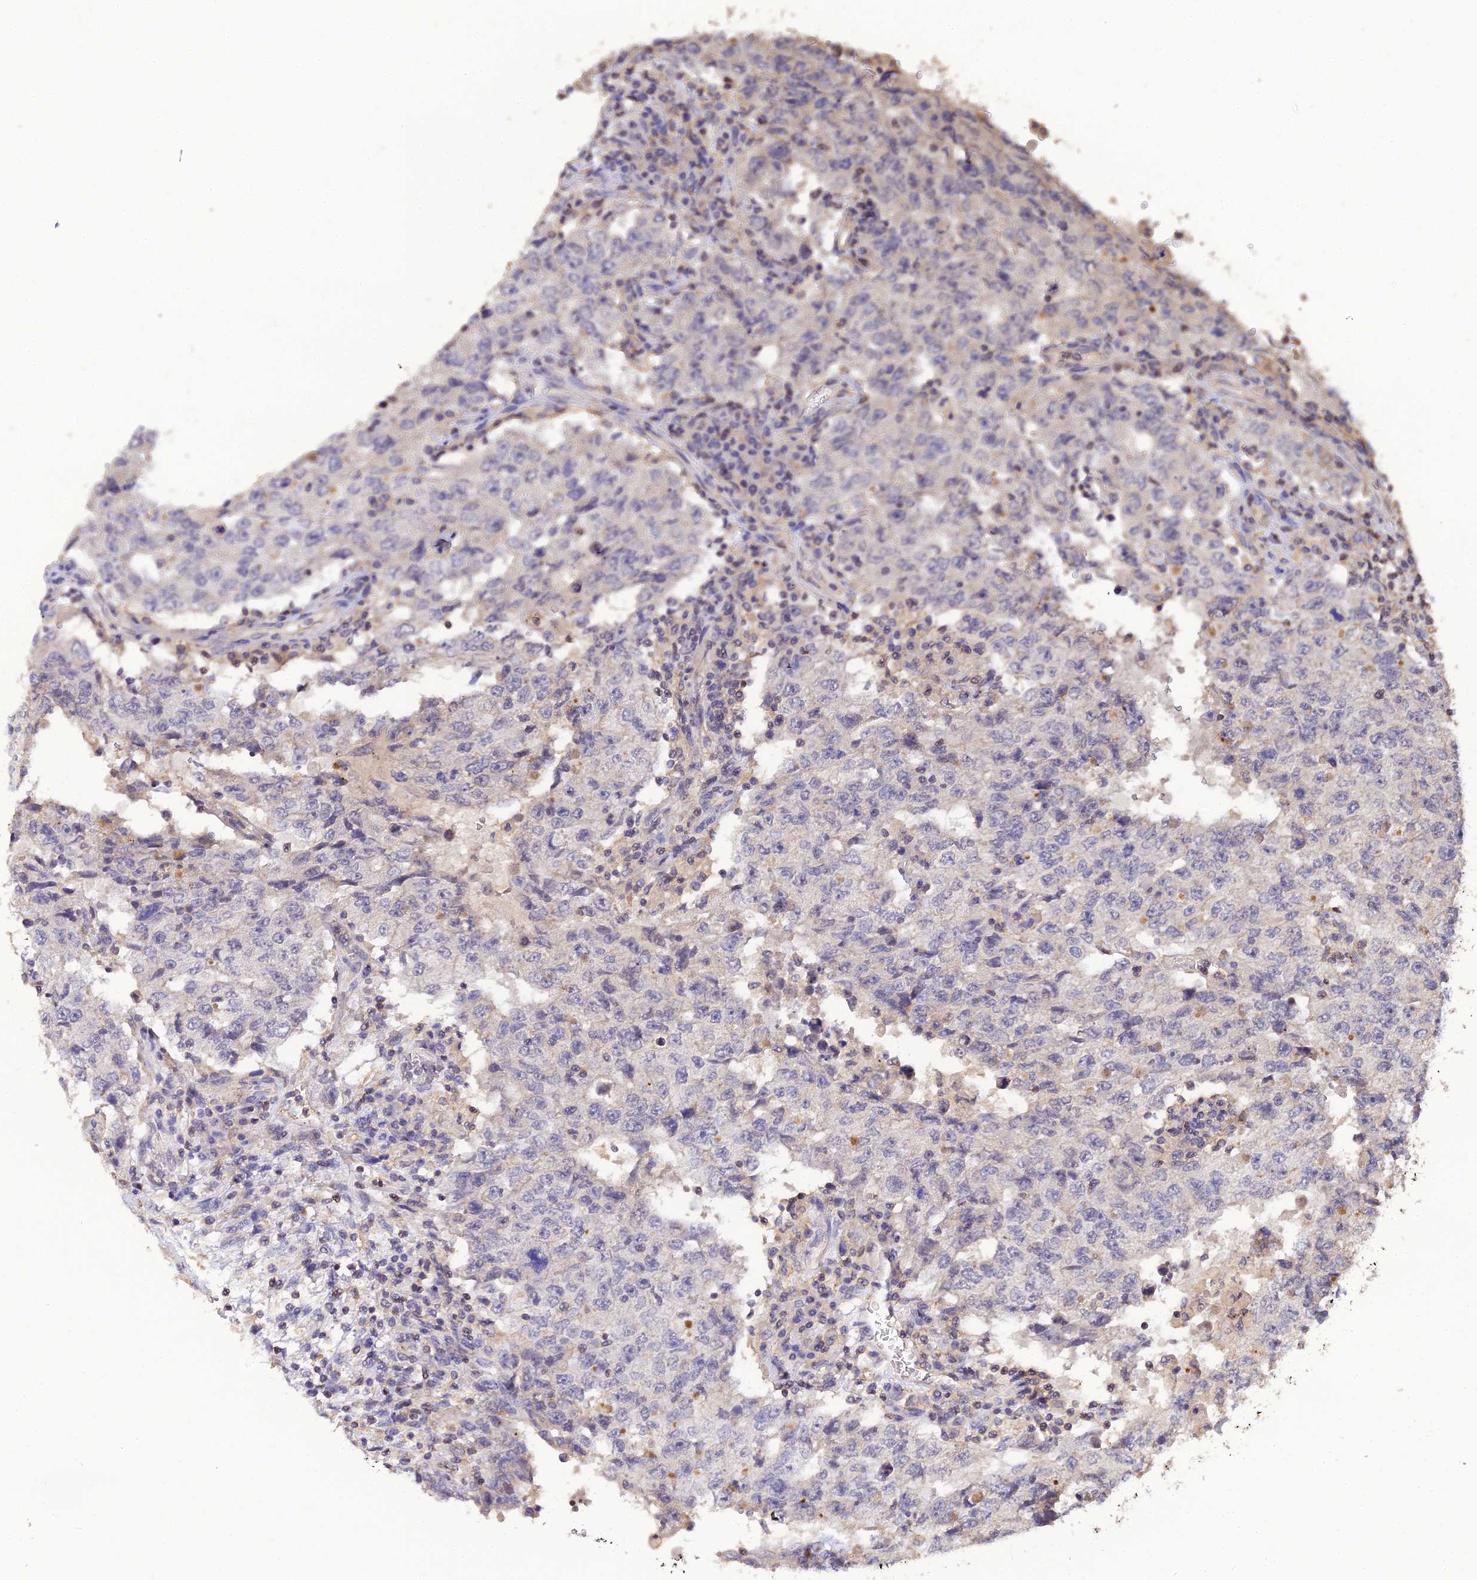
{"staining": {"intensity": "negative", "quantity": "none", "location": "none"}, "tissue": "testis cancer", "cell_type": "Tumor cells", "image_type": "cancer", "snomed": [{"axis": "morphology", "description": "Carcinoma, Embryonal, NOS"}, {"axis": "topography", "description": "Testis"}], "caption": "This is an immunohistochemistry (IHC) histopathology image of embryonal carcinoma (testis). There is no expression in tumor cells.", "gene": "LSM5", "patient": {"sex": "male", "age": 26}}